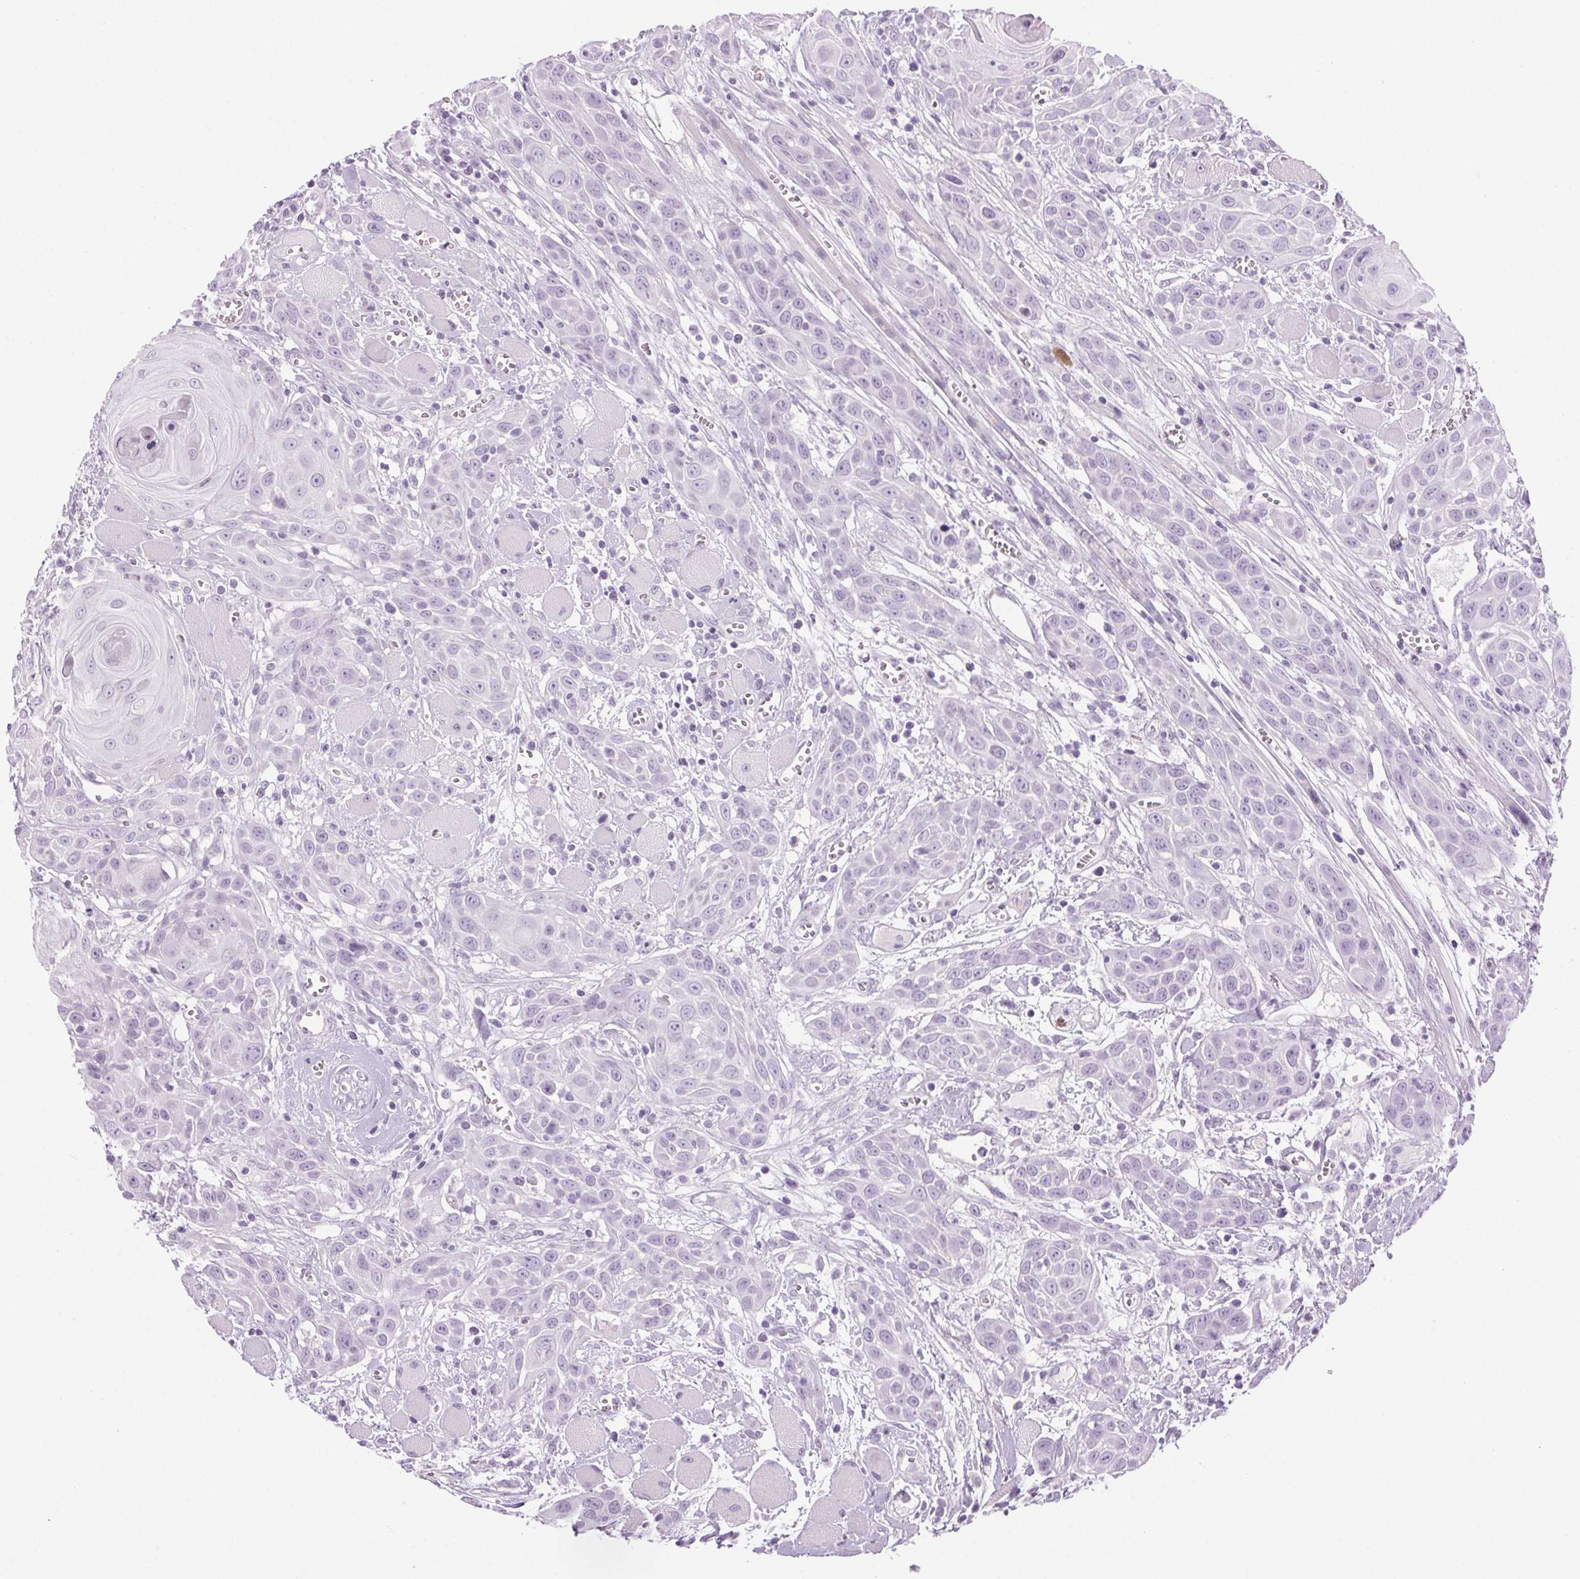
{"staining": {"intensity": "negative", "quantity": "none", "location": "none"}, "tissue": "head and neck cancer", "cell_type": "Tumor cells", "image_type": "cancer", "snomed": [{"axis": "morphology", "description": "Squamous cell carcinoma, NOS"}, {"axis": "topography", "description": "Head-Neck"}], "caption": "There is no significant expression in tumor cells of squamous cell carcinoma (head and neck).", "gene": "LRP2", "patient": {"sex": "female", "age": 80}}